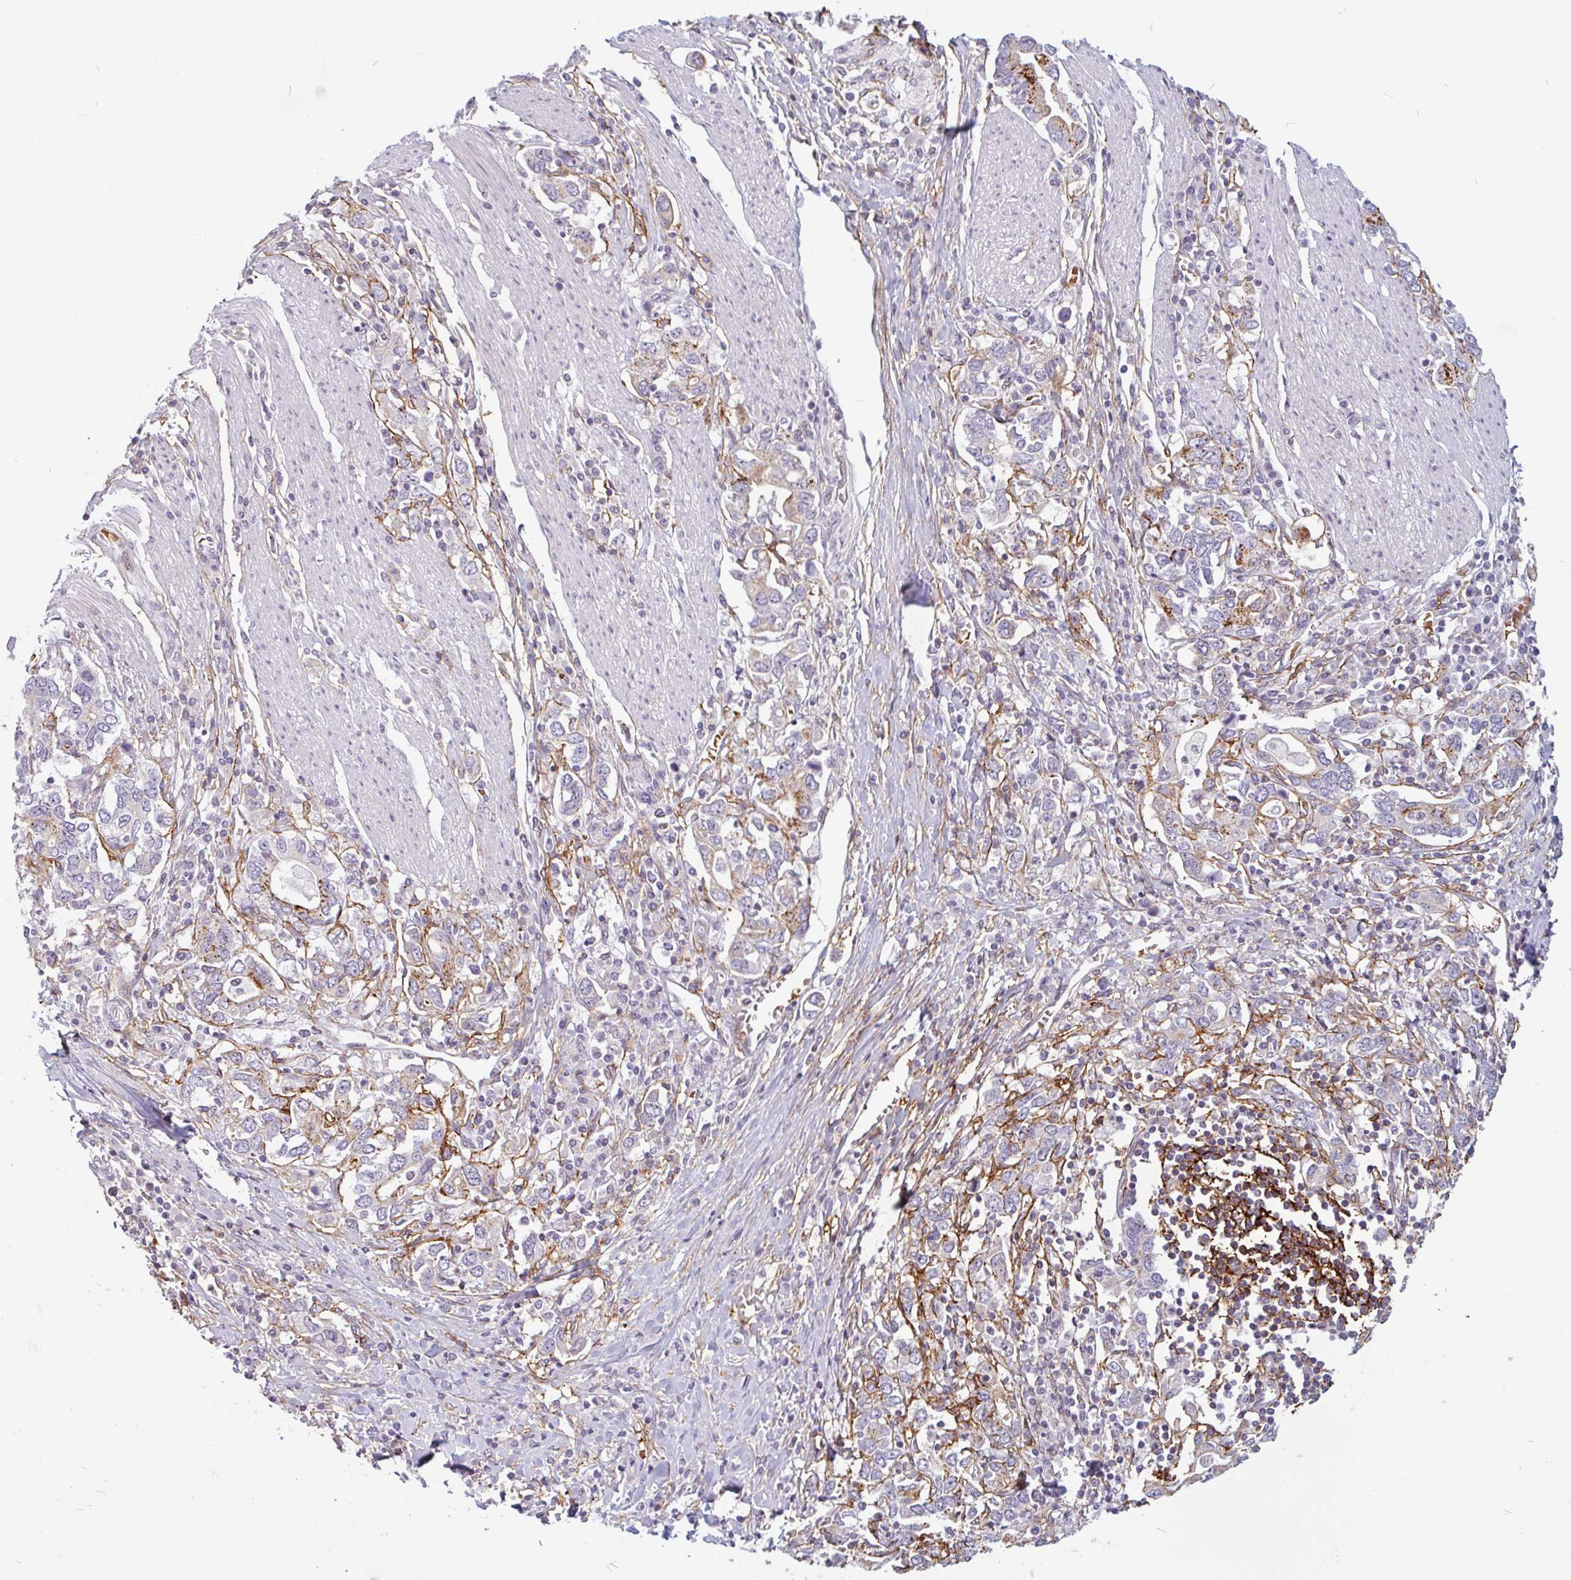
{"staining": {"intensity": "moderate", "quantity": "<25%", "location": "cytoplasmic/membranous"}, "tissue": "stomach cancer", "cell_type": "Tumor cells", "image_type": "cancer", "snomed": [{"axis": "morphology", "description": "Adenocarcinoma, NOS"}, {"axis": "topography", "description": "Stomach, upper"}, {"axis": "topography", "description": "Stomach"}], "caption": "The micrograph demonstrates immunohistochemical staining of adenocarcinoma (stomach). There is moderate cytoplasmic/membranous positivity is appreciated in about <25% of tumor cells.", "gene": "TMEM119", "patient": {"sex": "male", "age": 62}}